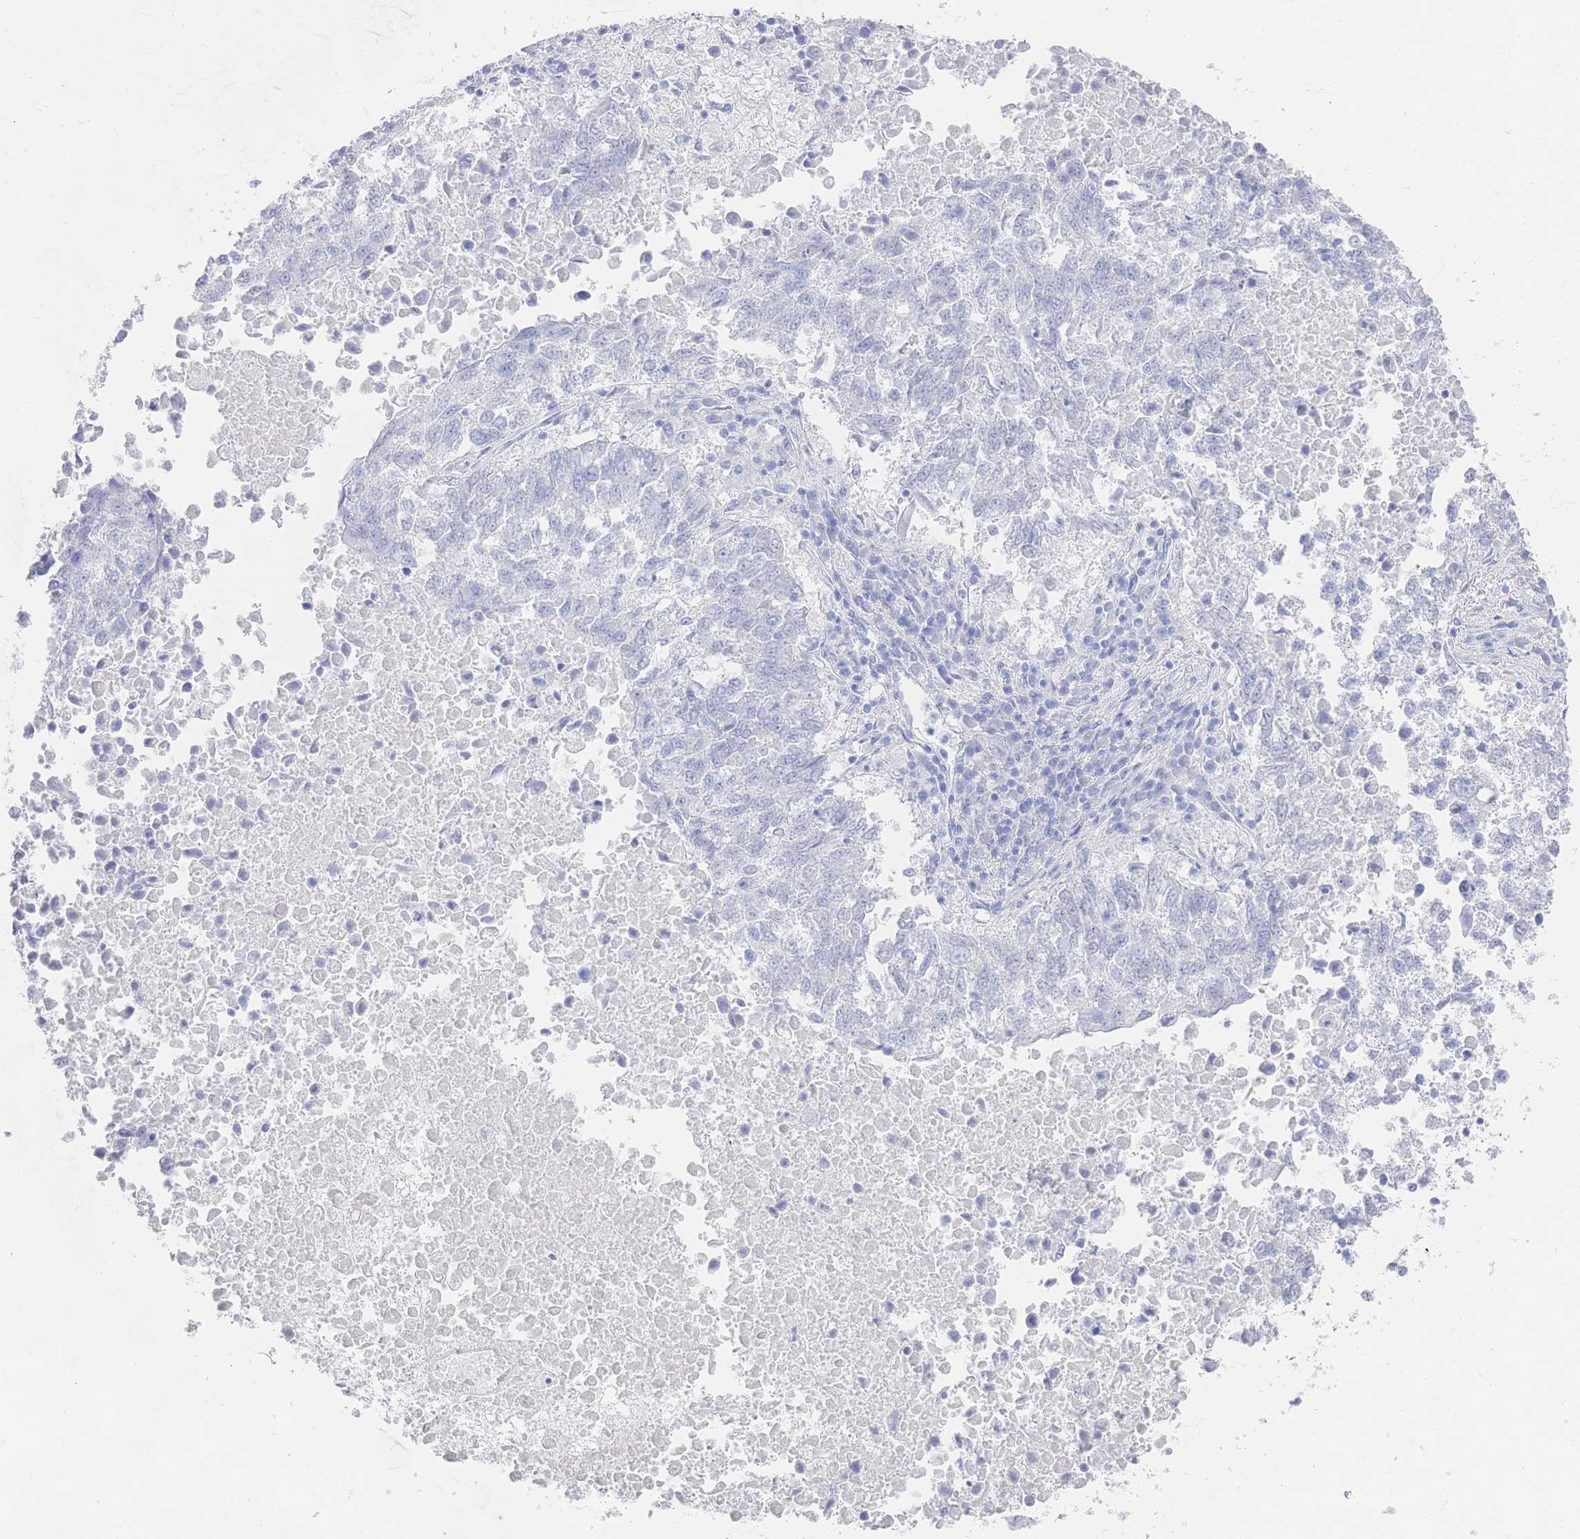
{"staining": {"intensity": "negative", "quantity": "none", "location": "none"}, "tissue": "lung cancer", "cell_type": "Tumor cells", "image_type": "cancer", "snomed": [{"axis": "morphology", "description": "Squamous cell carcinoma, NOS"}, {"axis": "topography", "description": "Lung"}], "caption": "Immunohistochemical staining of lung cancer (squamous cell carcinoma) shows no significant positivity in tumor cells.", "gene": "LRRC37A", "patient": {"sex": "male", "age": 73}}